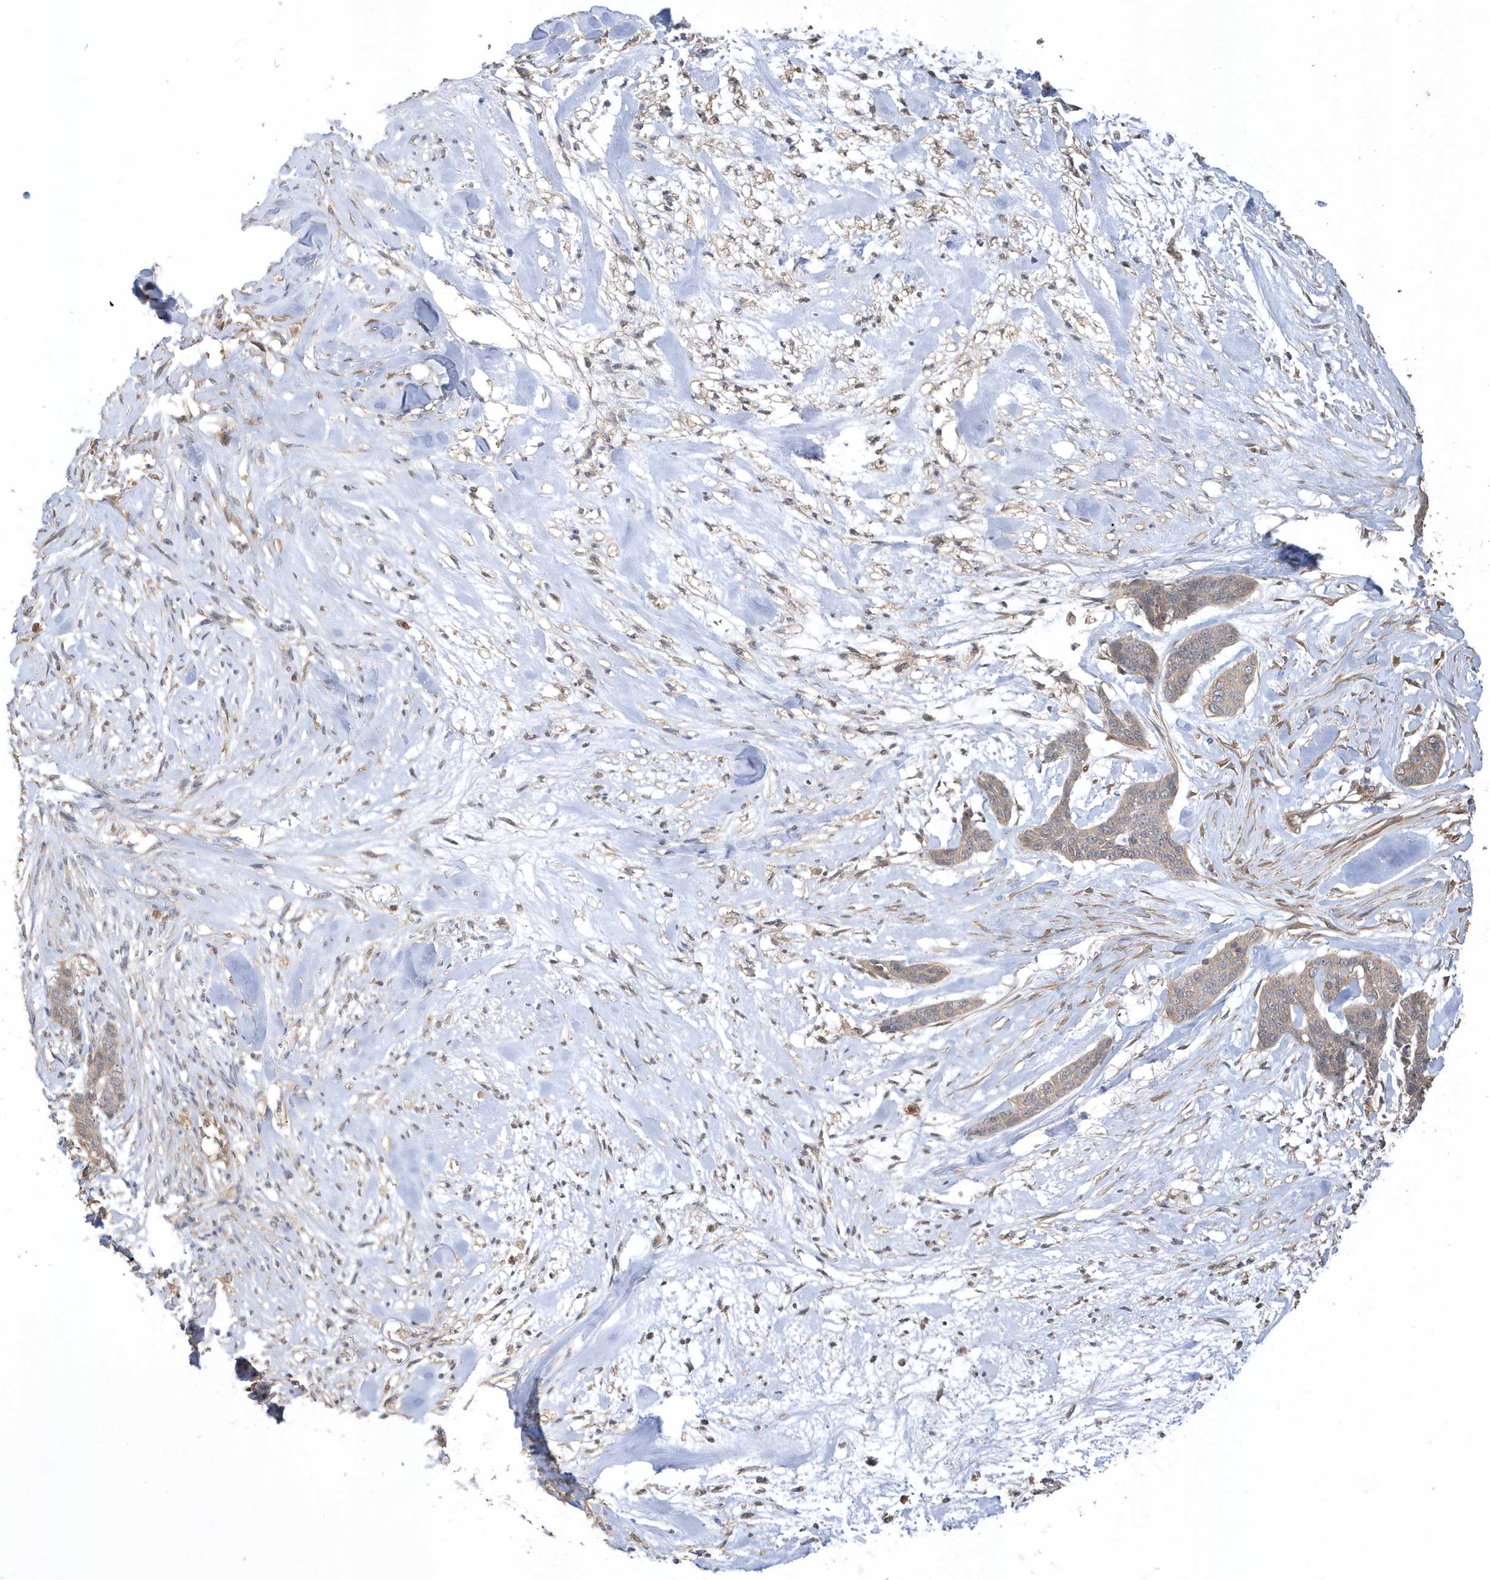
{"staining": {"intensity": "weak", "quantity": "25%-75%", "location": "cytoplasmic/membranous"}, "tissue": "skin cancer", "cell_type": "Tumor cells", "image_type": "cancer", "snomed": [{"axis": "morphology", "description": "Basal cell carcinoma"}, {"axis": "topography", "description": "Skin"}], "caption": "Immunohistochemical staining of human skin cancer (basal cell carcinoma) displays weak cytoplasmic/membranous protein positivity in approximately 25%-75% of tumor cells.", "gene": "ZBTB8A", "patient": {"sex": "female", "age": 64}}